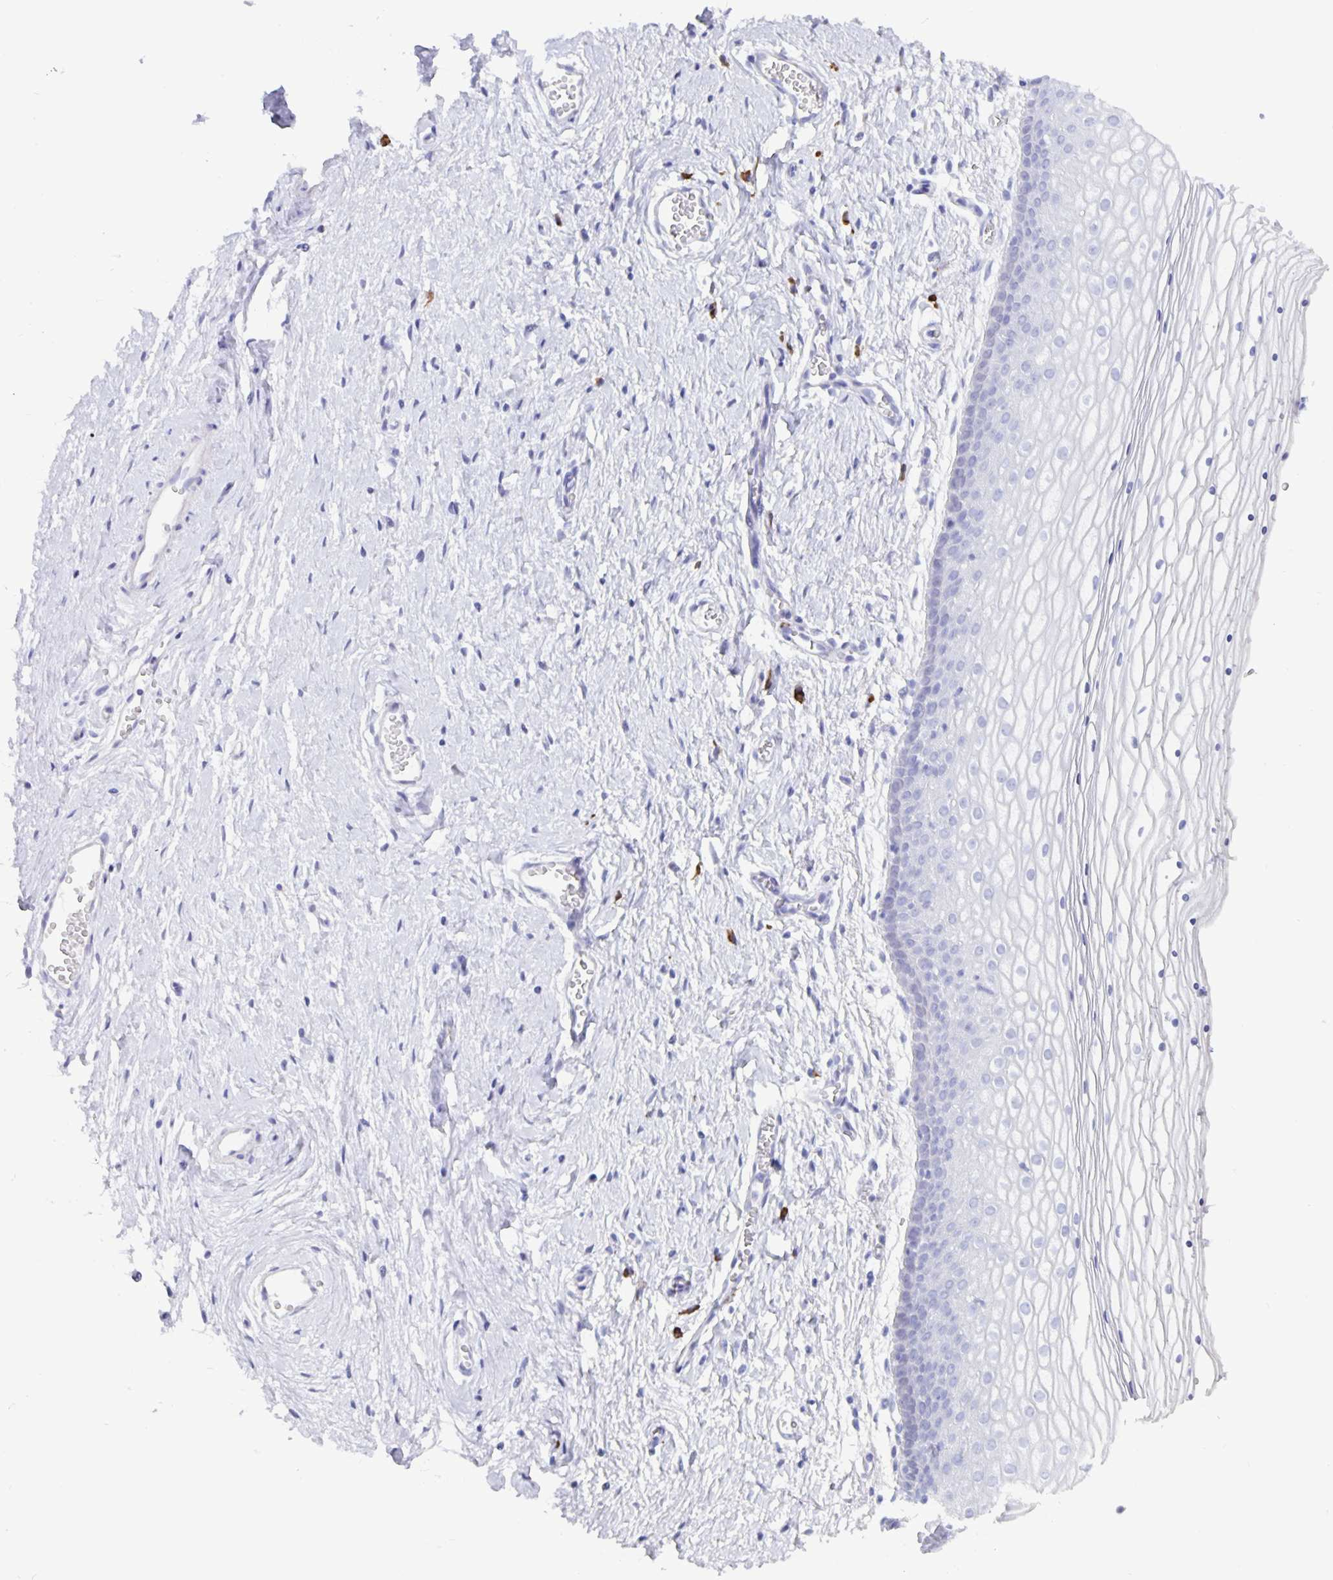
{"staining": {"intensity": "negative", "quantity": "none", "location": "none"}, "tissue": "vagina", "cell_type": "Squamous epithelial cells", "image_type": "normal", "snomed": [{"axis": "morphology", "description": "Normal tissue, NOS"}, {"axis": "topography", "description": "Vagina"}], "caption": "DAB (3,3'-diaminobenzidine) immunohistochemical staining of benign vagina demonstrates no significant expression in squamous epithelial cells.", "gene": "ERMN", "patient": {"sex": "female", "age": 56}}